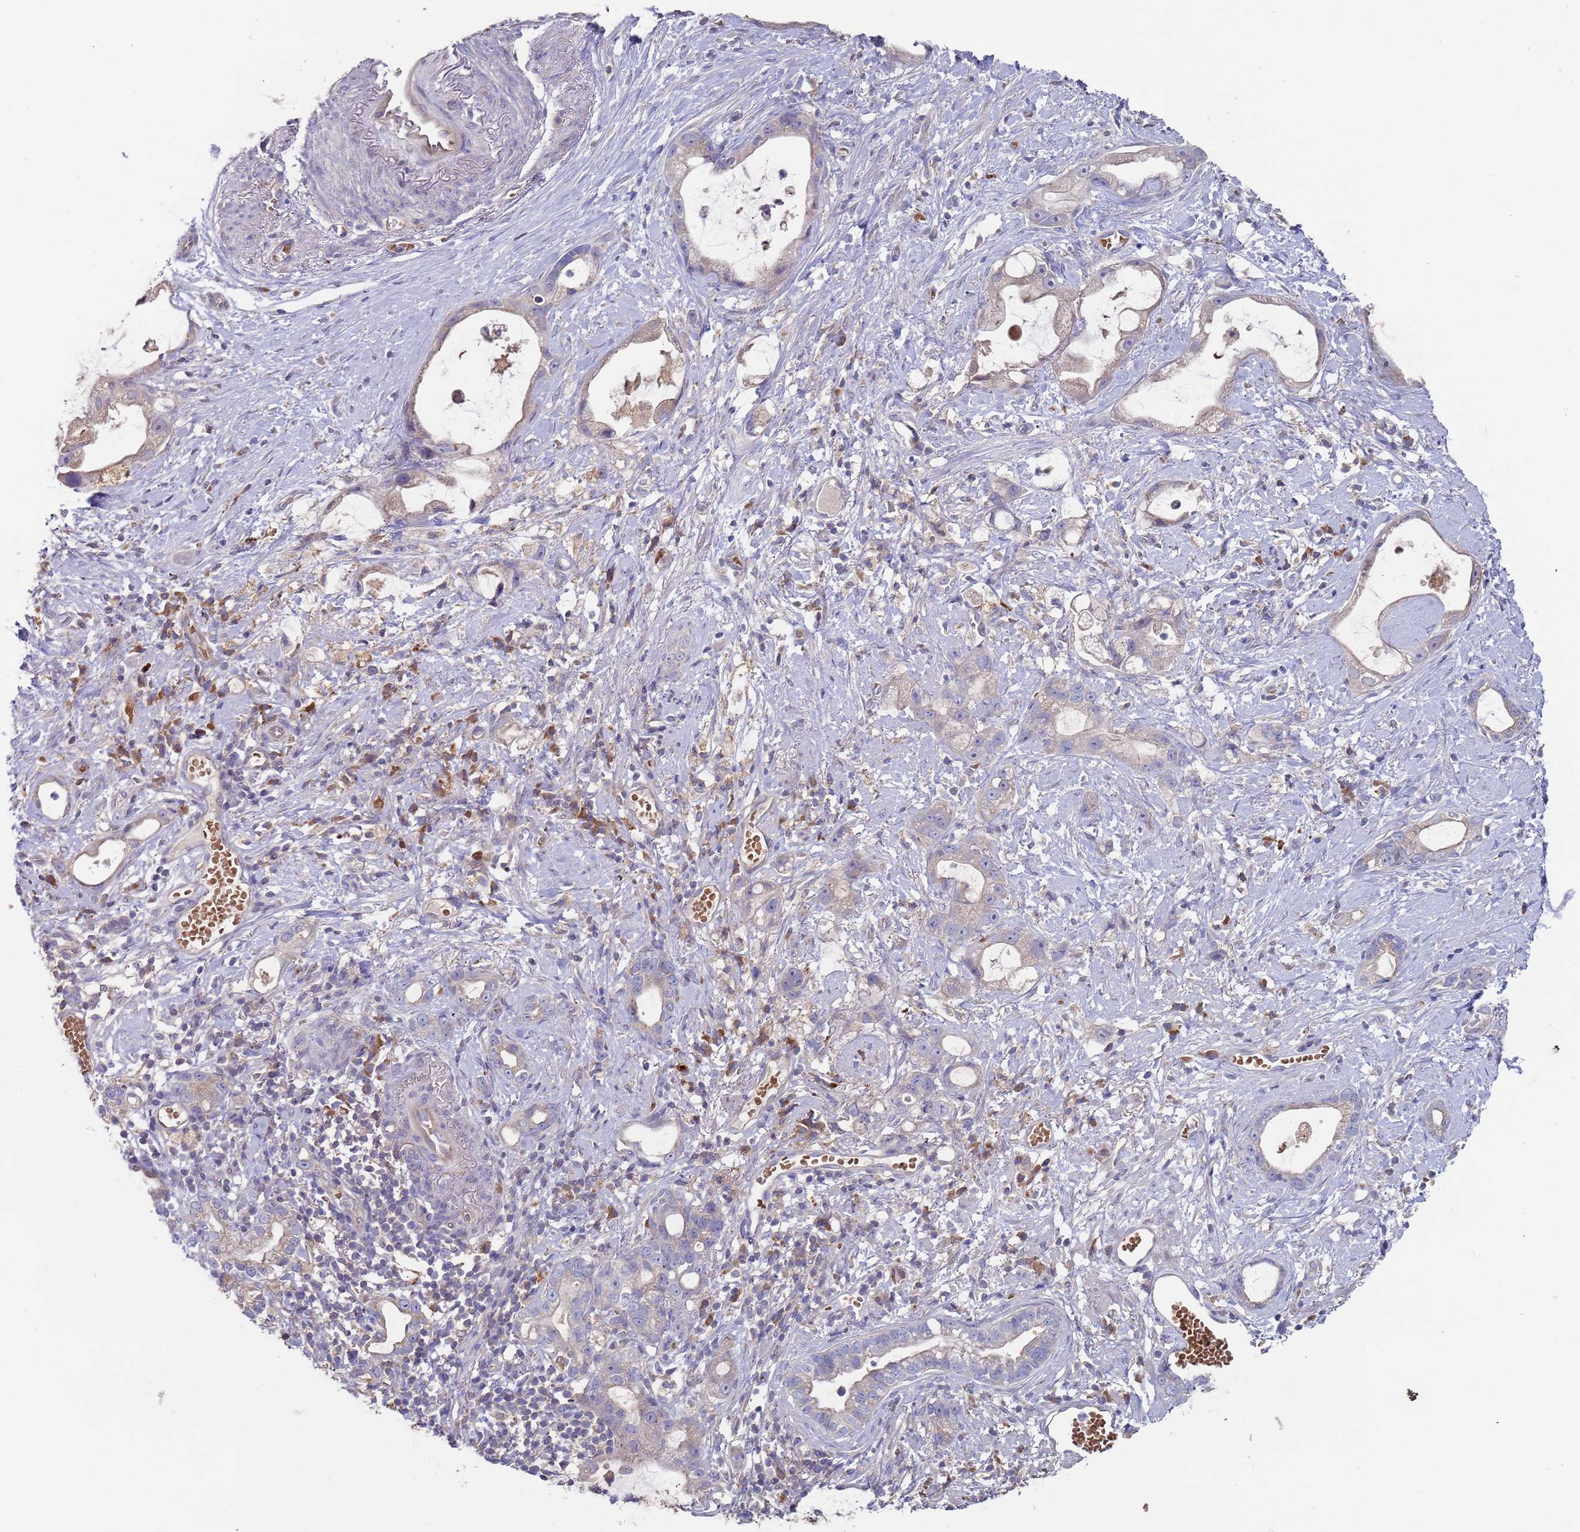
{"staining": {"intensity": "negative", "quantity": "none", "location": "none"}, "tissue": "stomach cancer", "cell_type": "Tumor cells", "image_type": "cancer", "snomed": [{"axis": "morphology", "description": "Adenocarcinoma, NOS"}, {"axis": "topography", "description": "Stomach"}], "caption": "DAB (3,3'-diaminobenzidine) immunohistochemical staining of stomach cancer (adenocarcinoma) reveals no significant expression in tumor cells.", "gene": "MALRD1", "patient": {"sex": "male", "age": 55}}